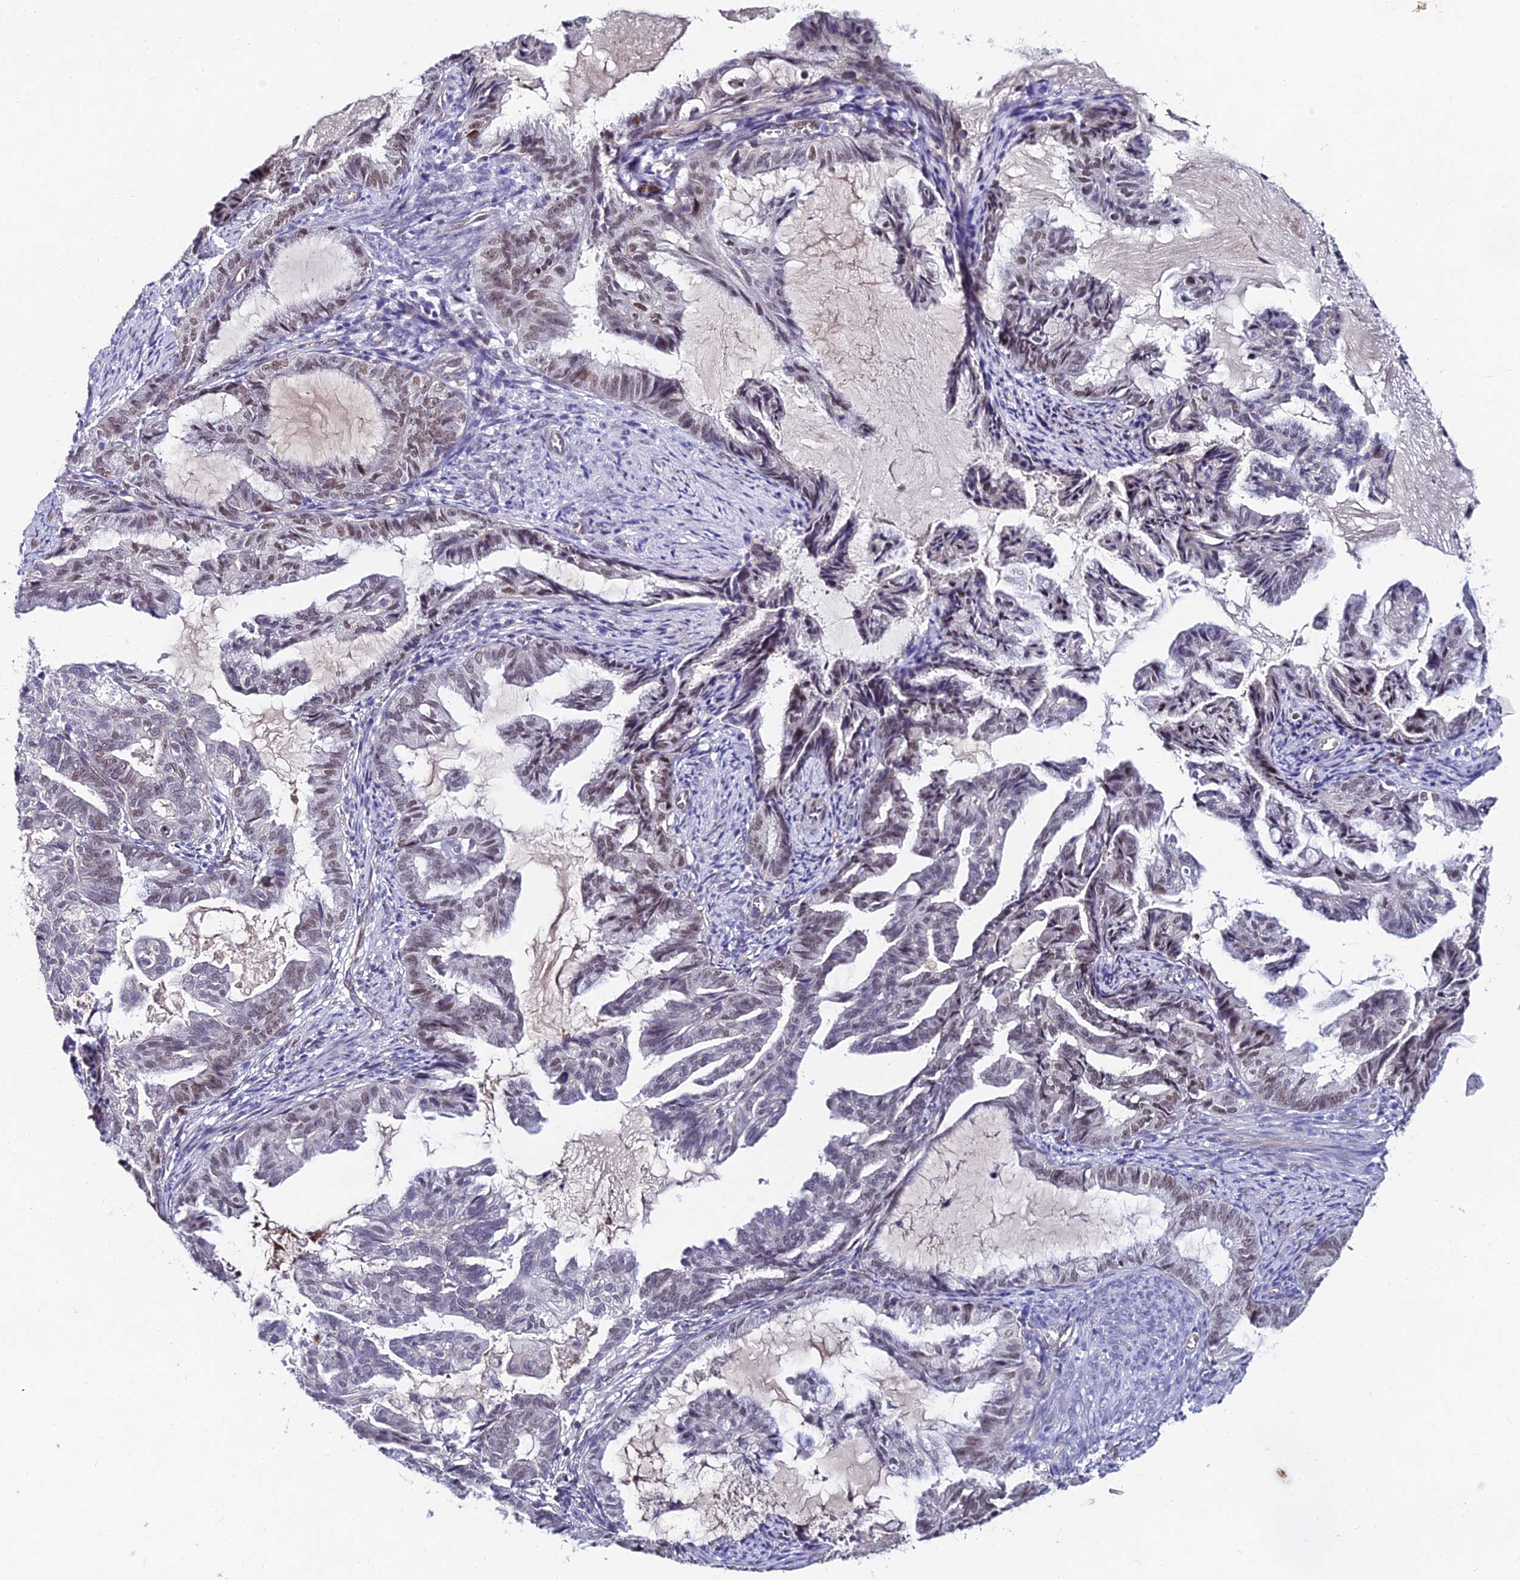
{"staining": {"intensity": "weak", "quantity": "<25%", "location": "nuclear"}, "tissue": "endometrial cancer", "cell_type": "Tumor cells", "image_type": "cancer", "snomed": [{"axis": "morphology", "description": "Adenocarcinoma, NOS"}, {"axis": "topography", "description": "Endometrium"}], "caption": "High power microscopy photomicrograph of an immunohistochemistry photomicrograph of endometrial cancer, revealing no significant positivity in tumor cells.", "gene": "TRIM24", "patient": {"sex": "female", "age": 86}}